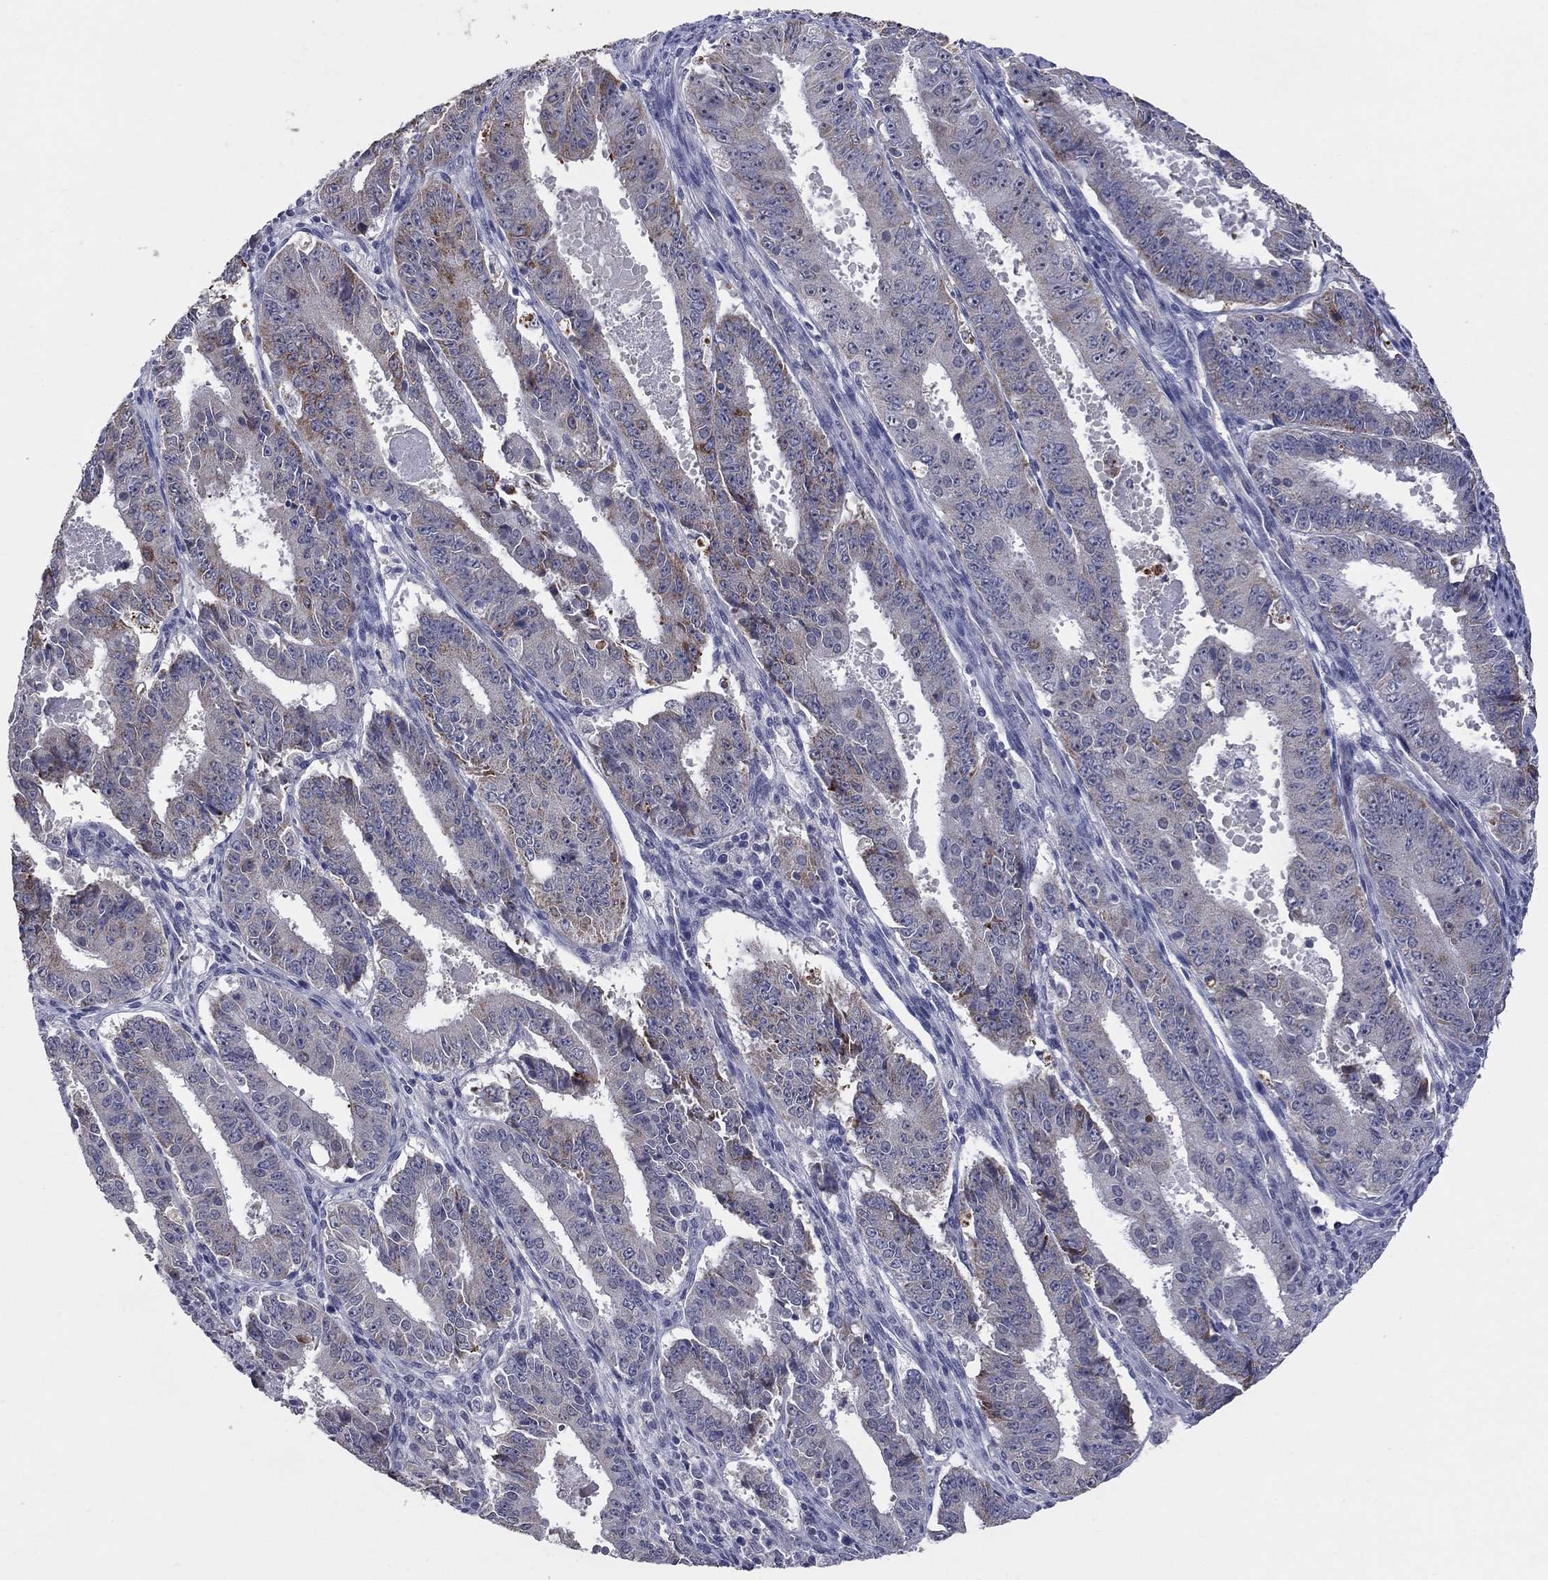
{"staining": {"intensity": "strong", "quantity": "<25%", "location": "cytoplasmic/membranous"}, "tissue": "ovarian cancer", "cell_type": "Tumor cells", "image_type": "cancer", "snomed": [{"axis": "morphology", "description": "Carcinoma, endometroid"}, {"axis": "topography", "description": "Ovary"}], "caption": "This photomicrograph shows IHC staining of ovarian endometroid carcinoma, with medium strong cytoplasmic/membranous positivity in about <25% of tumor cells.", "gene": "SHOC2", "patient": {"sex": "female", "age": 42}}